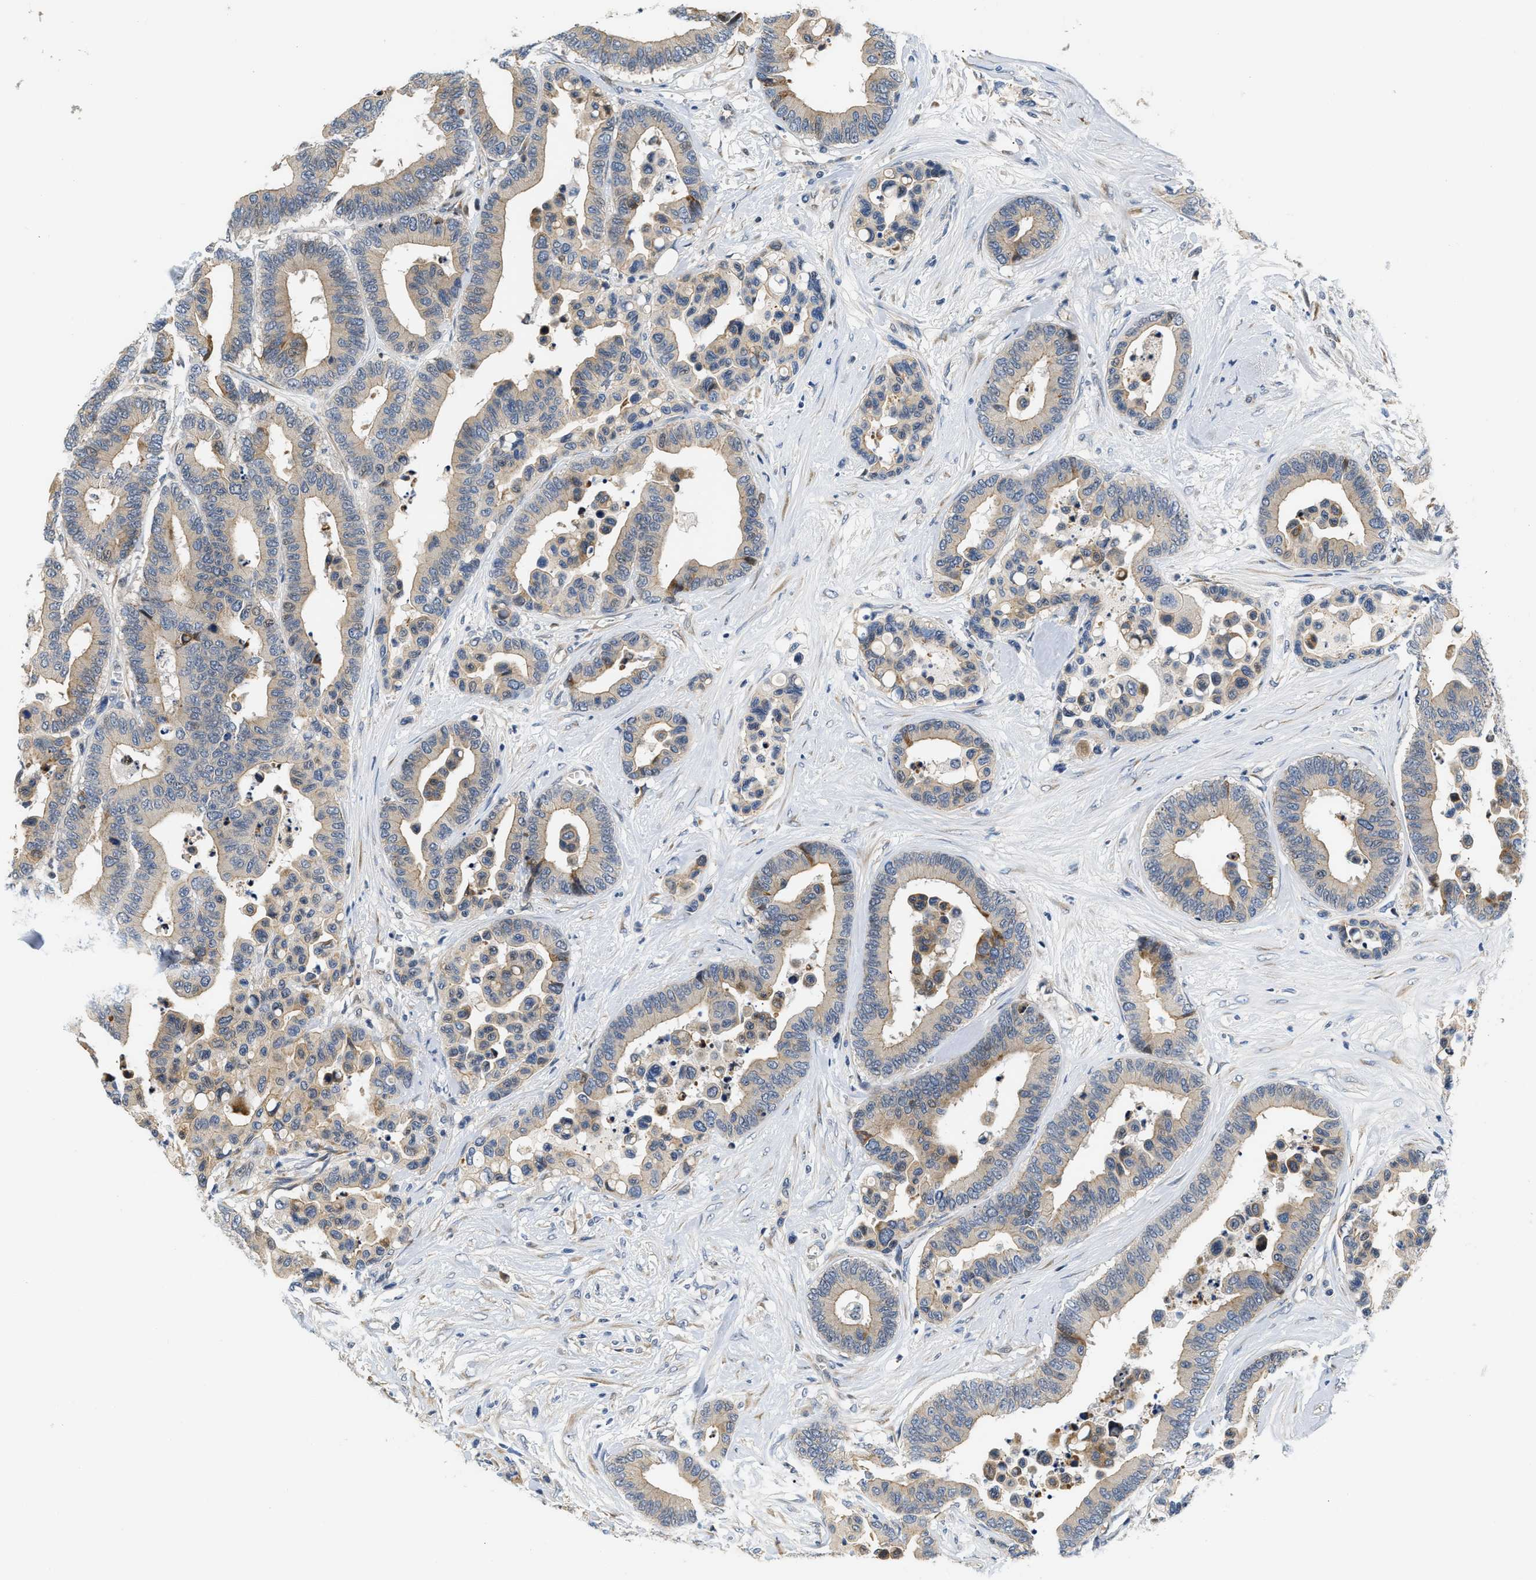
{"staining": {"intensity": "moderate", "quantity": "<25%", "location": "cytoplasmic/membranous"}, "tissue": "colorectal cancer", "cell_type": "Tumor cells", "image_type": "cancer", "snomed": [{"axis": "morphology", "description": "Normal tissue, NOS"}, {"axis": "morphology", "description": "Adenocarcinoma, NOS"}, {"axis": "topography", "description": "Colon"}], "caption": "Brown immunohistochemical staining in colorectal cancer shows moderate cytoplasmic/membranous expression in about <25% of tumor cells.", "gene": "TNIP2", "patient": {"sex": "male", "age": 82}}